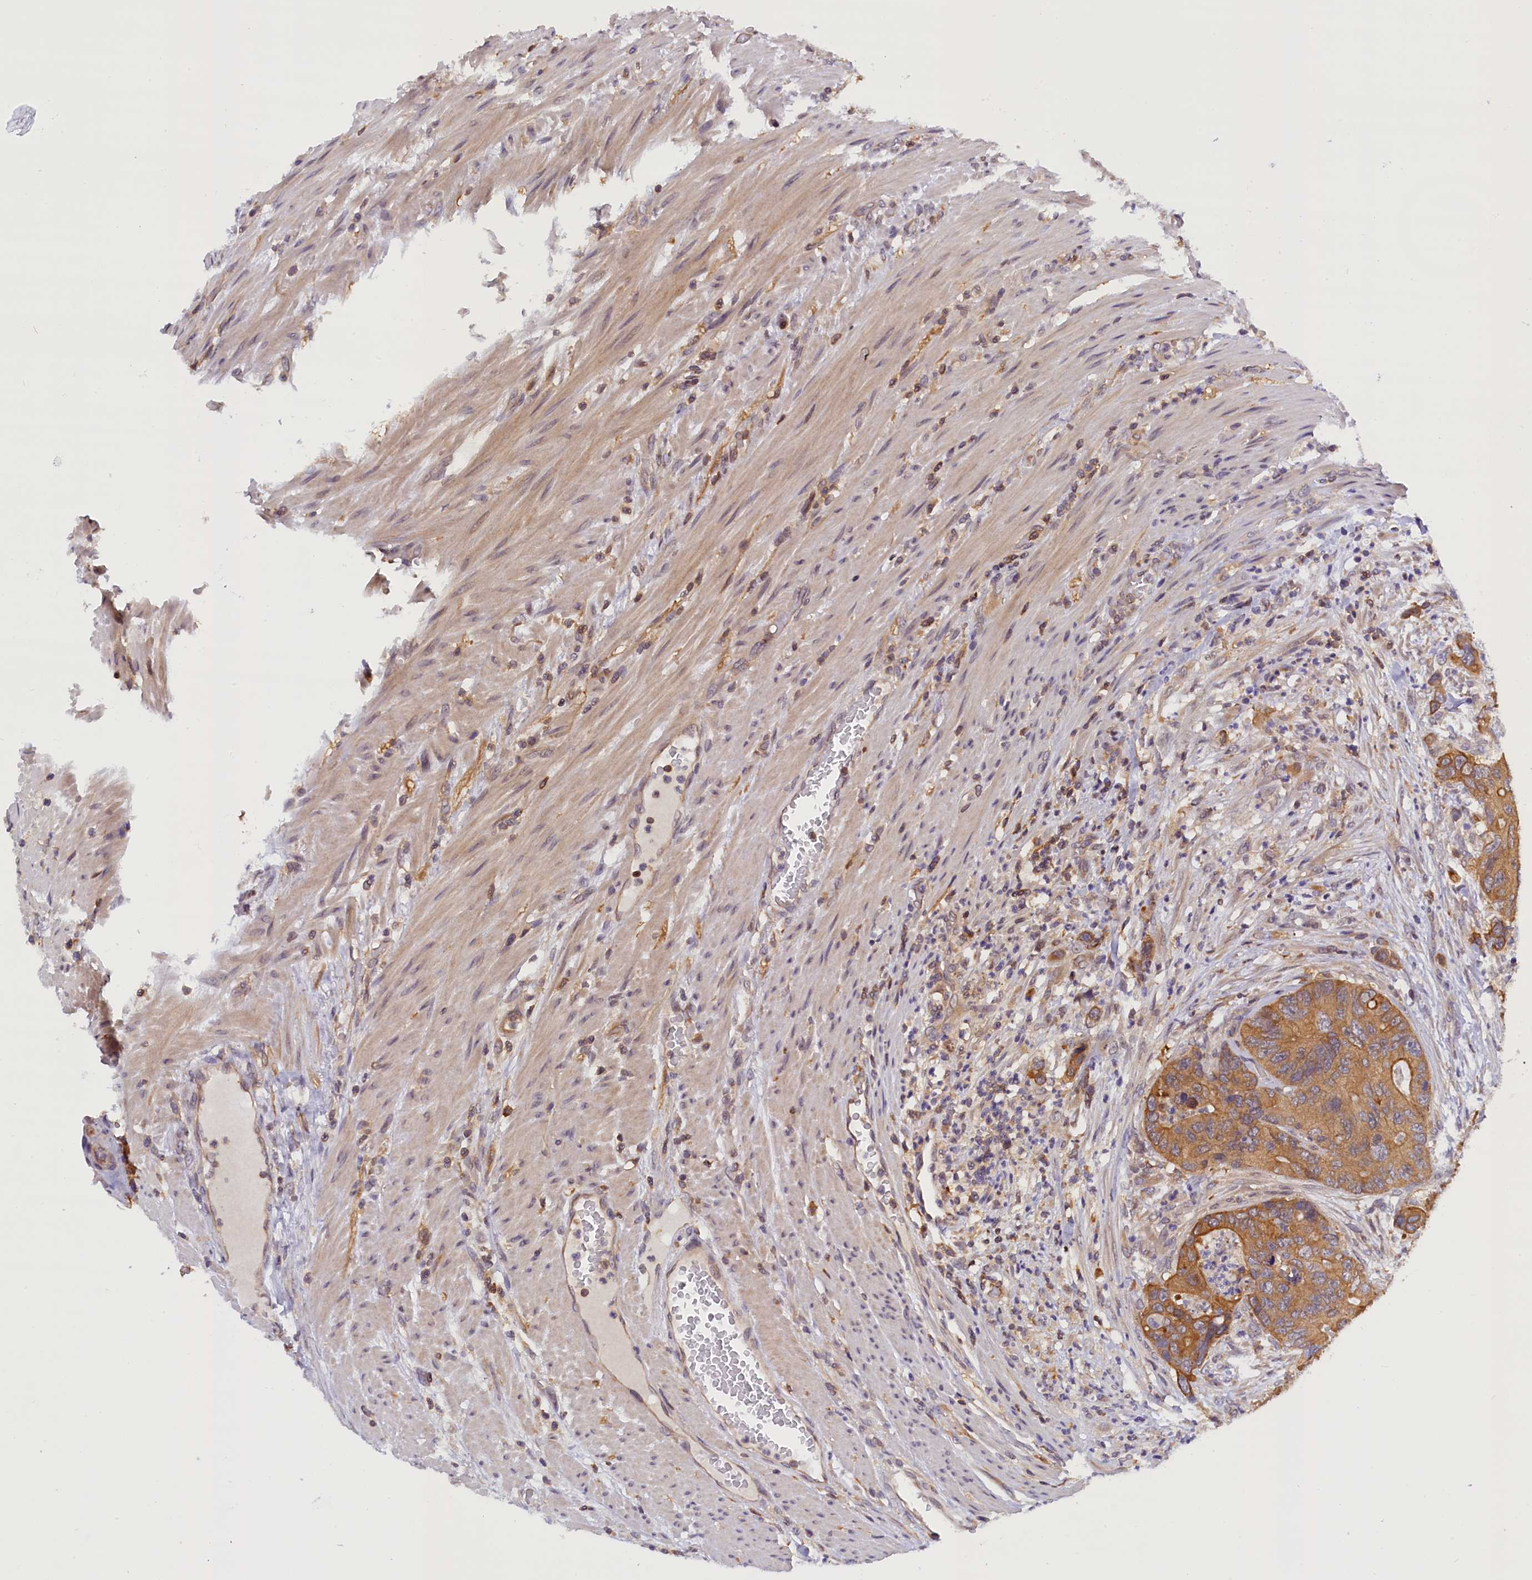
{"staining": {"intensity": "moderate", "quantity": ">75%", "location": "cytoplasmic/membranous"}, "tissue": "colorectal cancer", "cell_type": "Tumor cells", "image_type": "cancer", "snomed": [{"axis": "morphology", "description": "Adenocarcinoma, NOS"}, {"axis": "topography", "description": "Colon"}], "caption": "The histopathology image displays a brown stain indicating the presence of a protein in the cytoplasmic/membranous of tumor cells in colorectal adenocarcinoma.", "gene": "TBCB", "patient": {"sex": "male", "age": 84}}